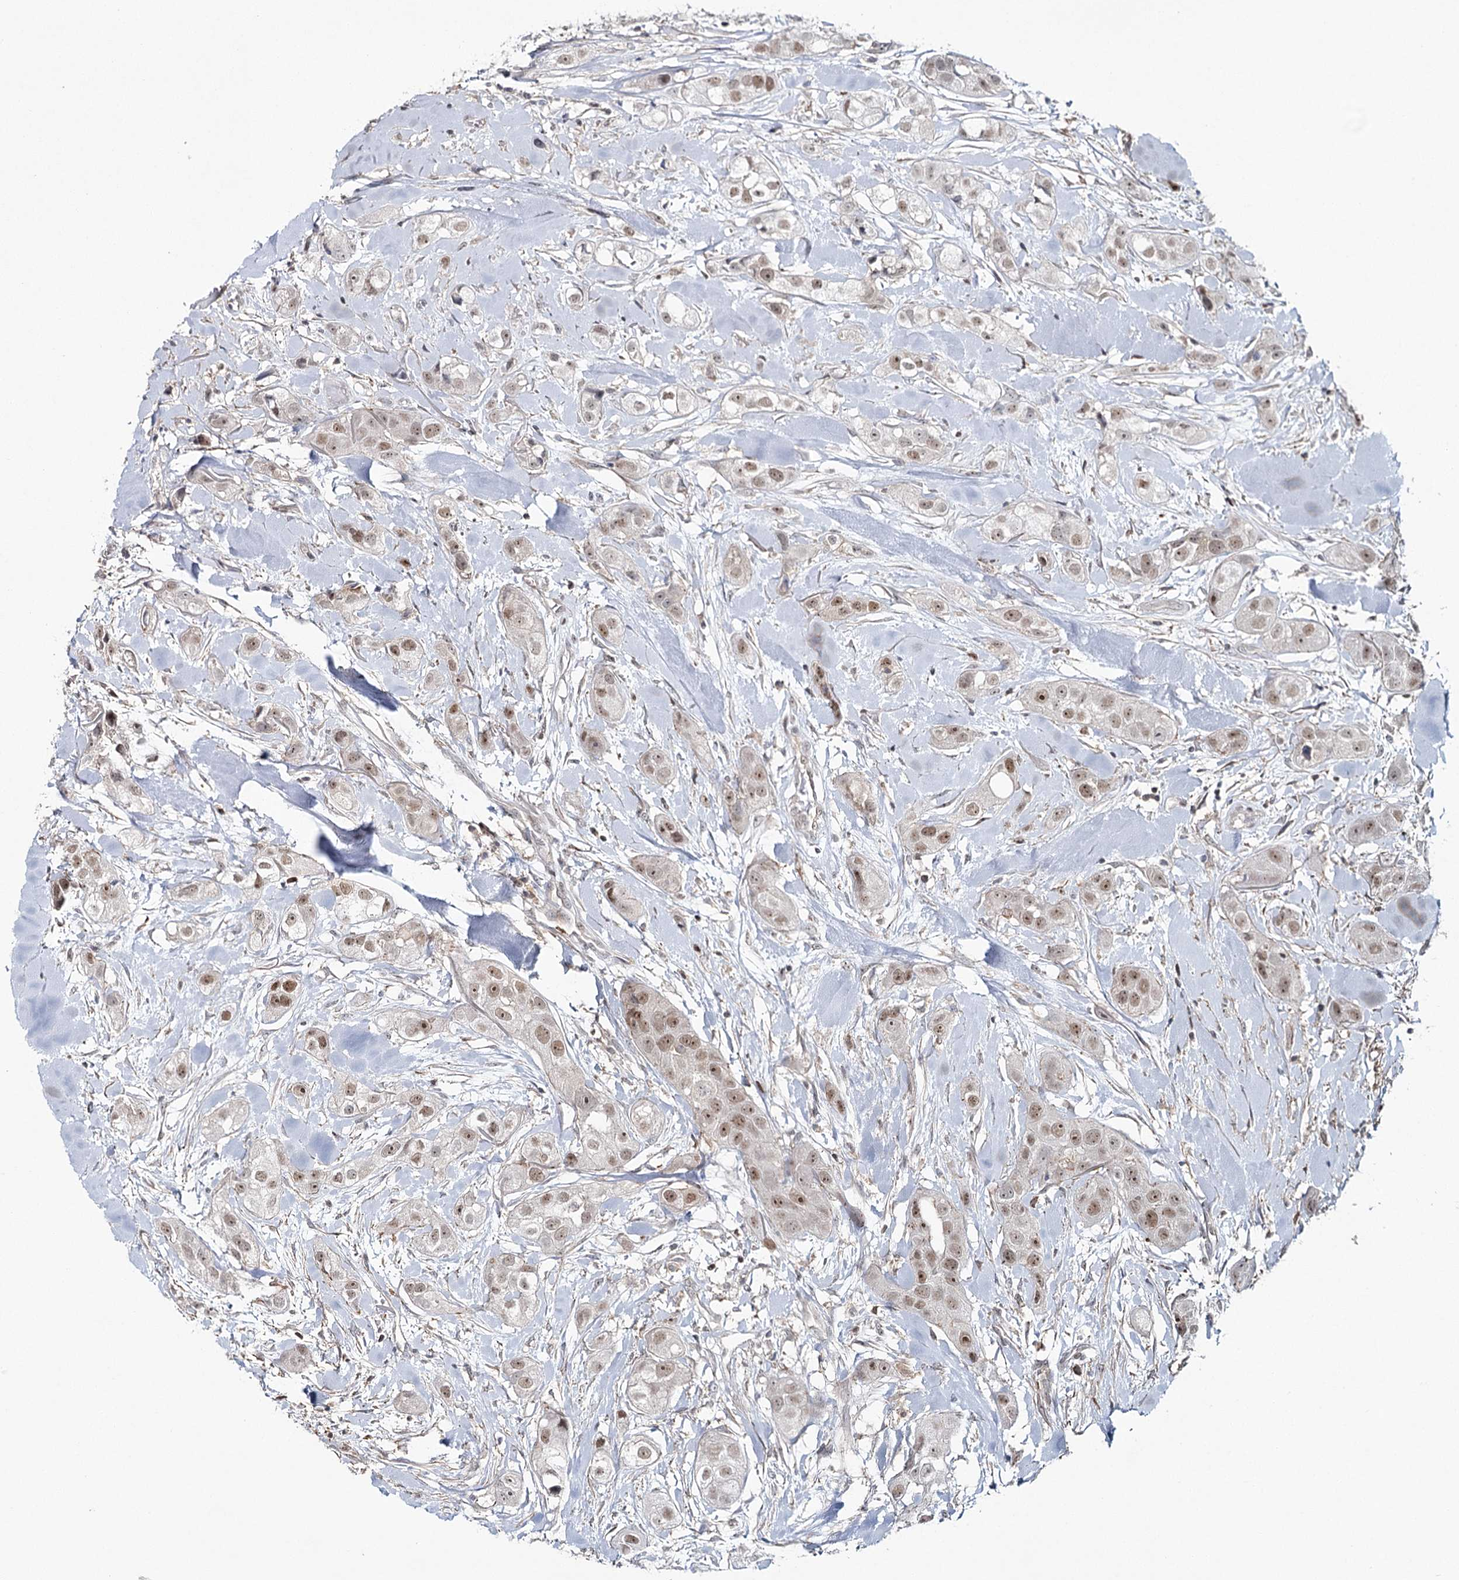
{"staining": {"intensity": "moderate", "quantity": "25%-75%", "location": "nuclear"}, "tissue": "head and neck cancer", "cell_type": "Tumor cells", "image_type": "cancer", "snomed": [{"axis": "morphology", "description": "Normal tissue, NOS"}, {"axis": "morphology", "description": "Squamous cell carcinoma, NOS"}, {"axis": "topography", "description": "Skeletal muscle"}, {"axis": "topography", "description": "Head-Neck"}], "caption": "Immunohistochemistry (IHC) (DAB (3,3'-diaminobenzidine)) staining of head and neck squamous cell carcinoma demonstrates moderate nuclear protein expression in about 25%-75% of tumor cells.", "gene": "ZC3H8", "patient": {"sex": "male", "age": 51}}